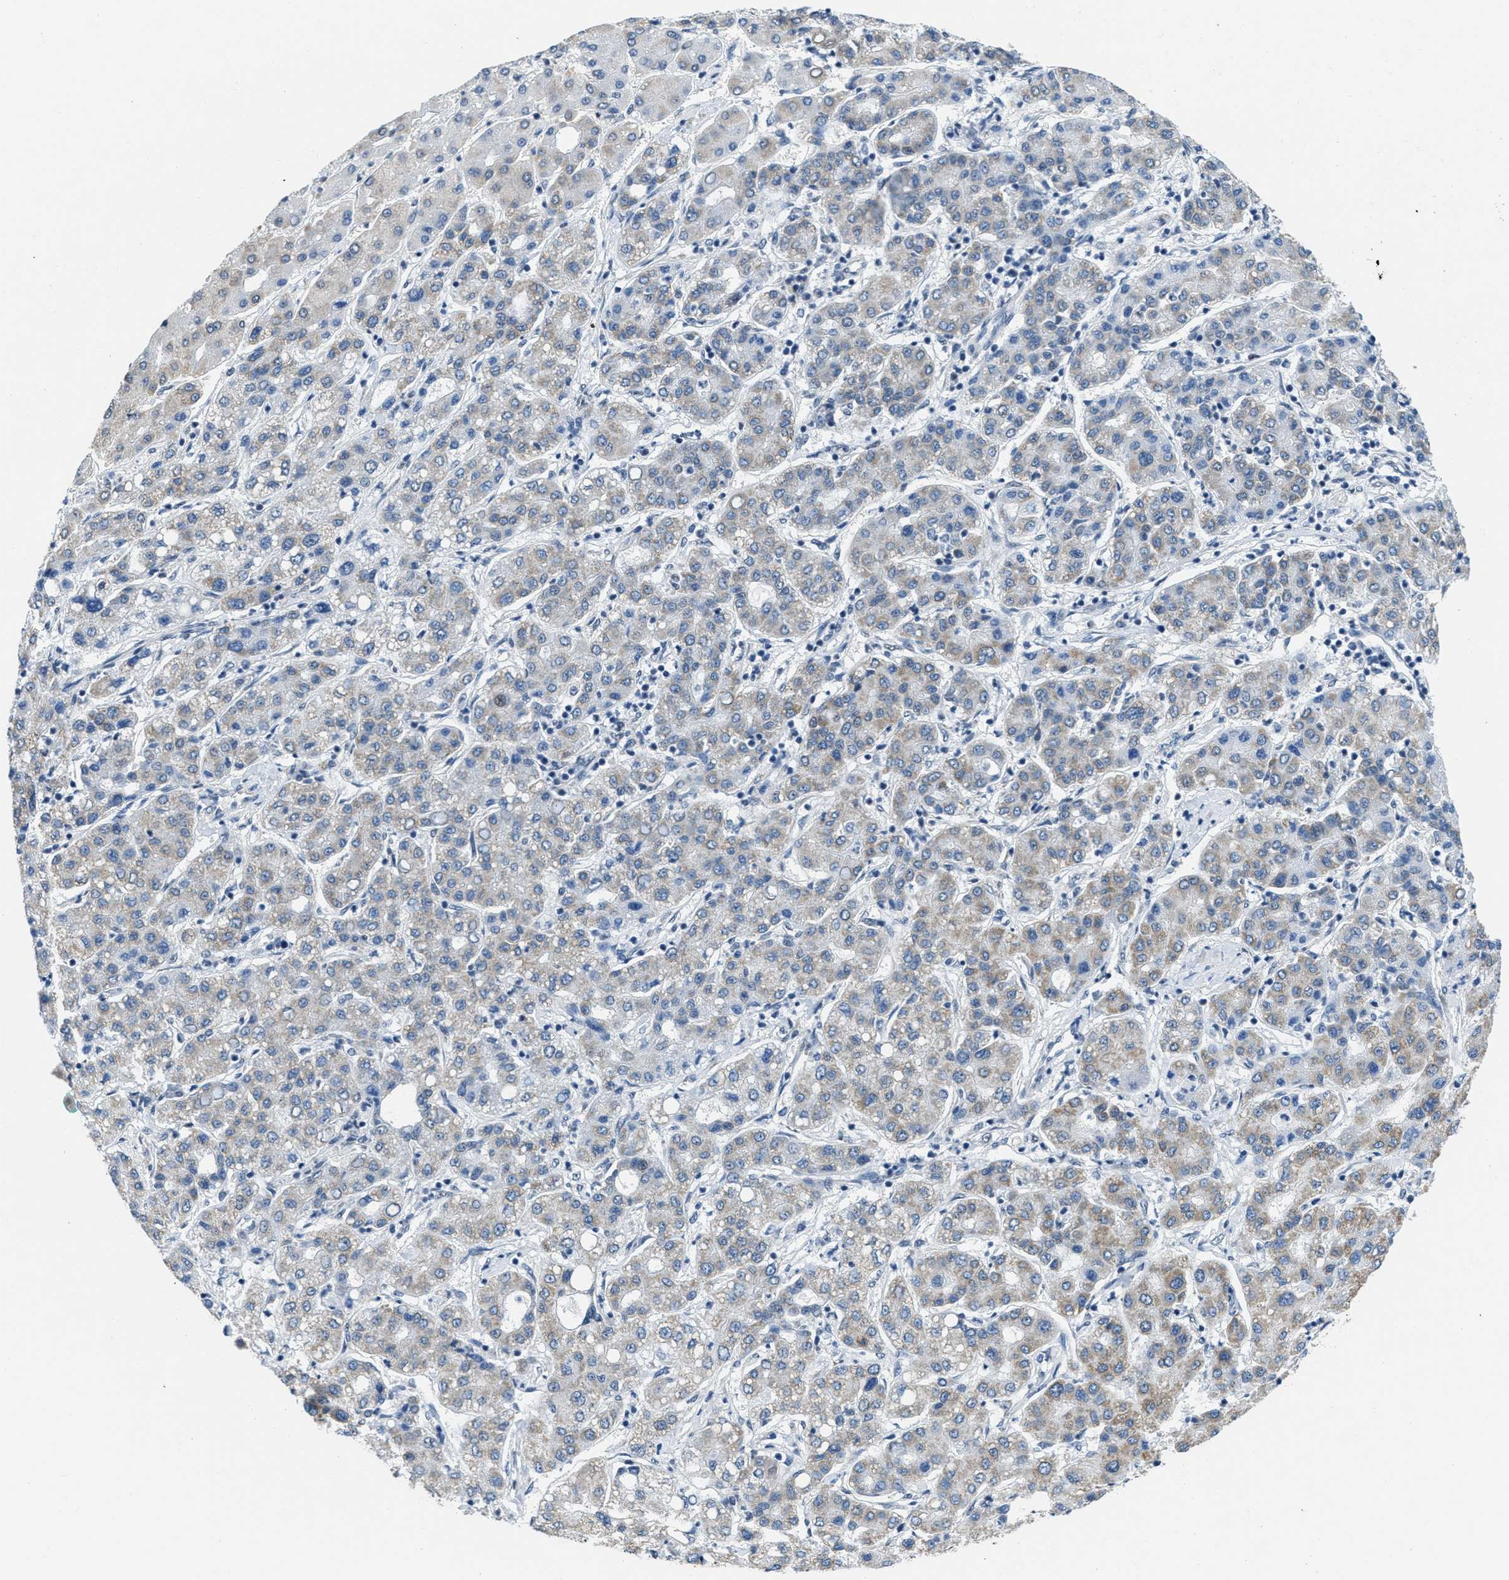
{"staining": {"intensity": "weak", "quantity": "25%-75%", "location": "cytoplasmic/membranous"}, "tissue": "liver cancer", "cell_type": "Tumor cells", "image_type": "cancer", "snomed": [{"axis": "morphology", "description": "Carcinoma, Hepatocellular, NOS"}, {"axis": "topography", "description": "Liver"}], "caption": "Brown immunohistochemical staining in liver cancer (hepatocellular carcinoma) shows weak cytoplasmic/membranous expression in about 25%-75% of tumor cells.", "gene": "TOMM70", "patient": {"sex": "male", "age": 65}}